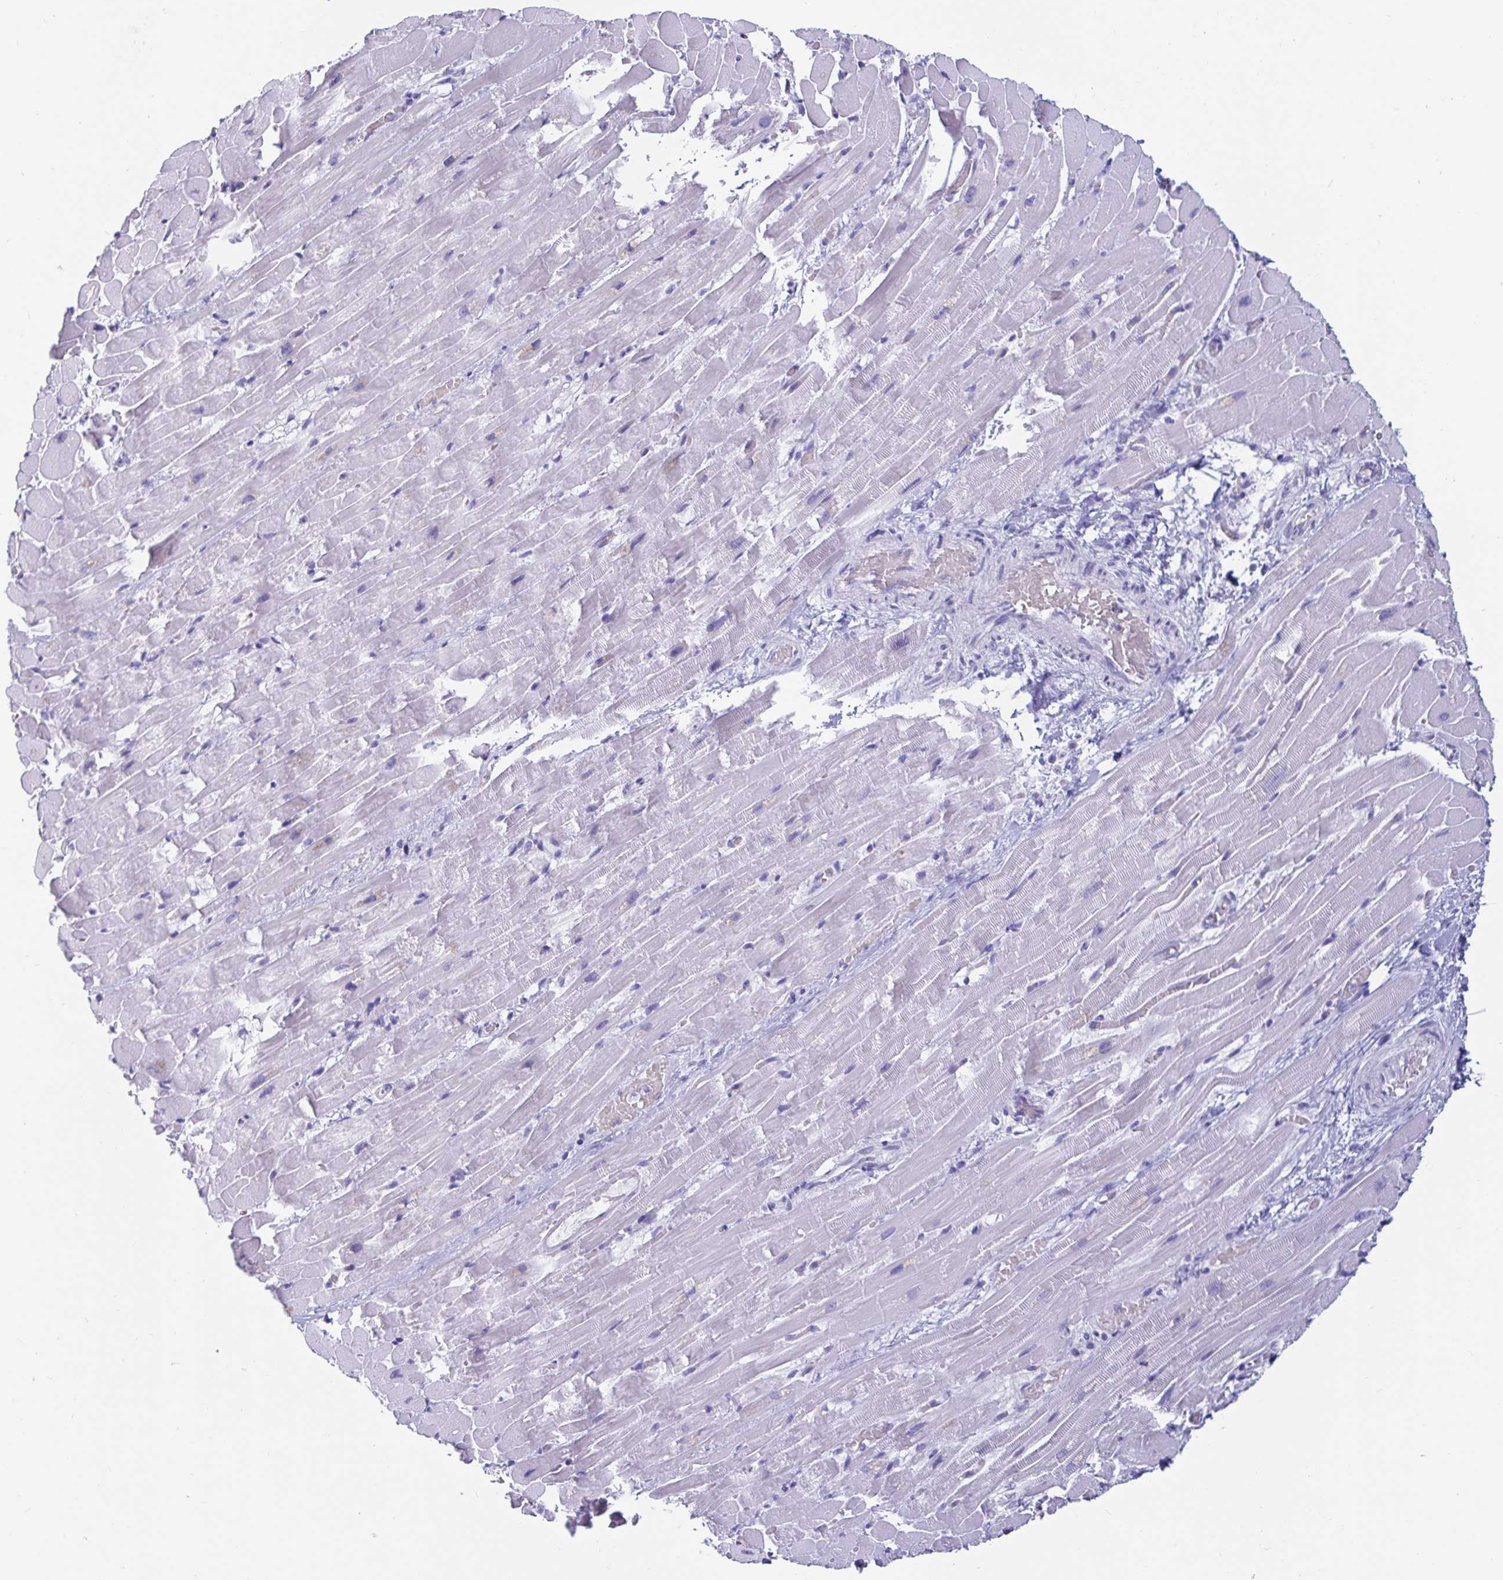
{"staining": {"intensity": "negative", "quantity": "none", "location": "none"}, "tissue": "heart muscle", "cell_type": "Cardiomyocytes", "image_type": "normal", "snomed": [{"axis": "morphology", "description": "Normal tissue, NOS"}, {"axis": "topography", "description": "Heart"}], "caption": "IHC photomicrograph of unremarkable human heart muscle stained for a protein (brown), which reveals no positivity in cardiomyocytes.", "gene": "ZPBP2", "patient": {"sex": "male", "age": 37}}